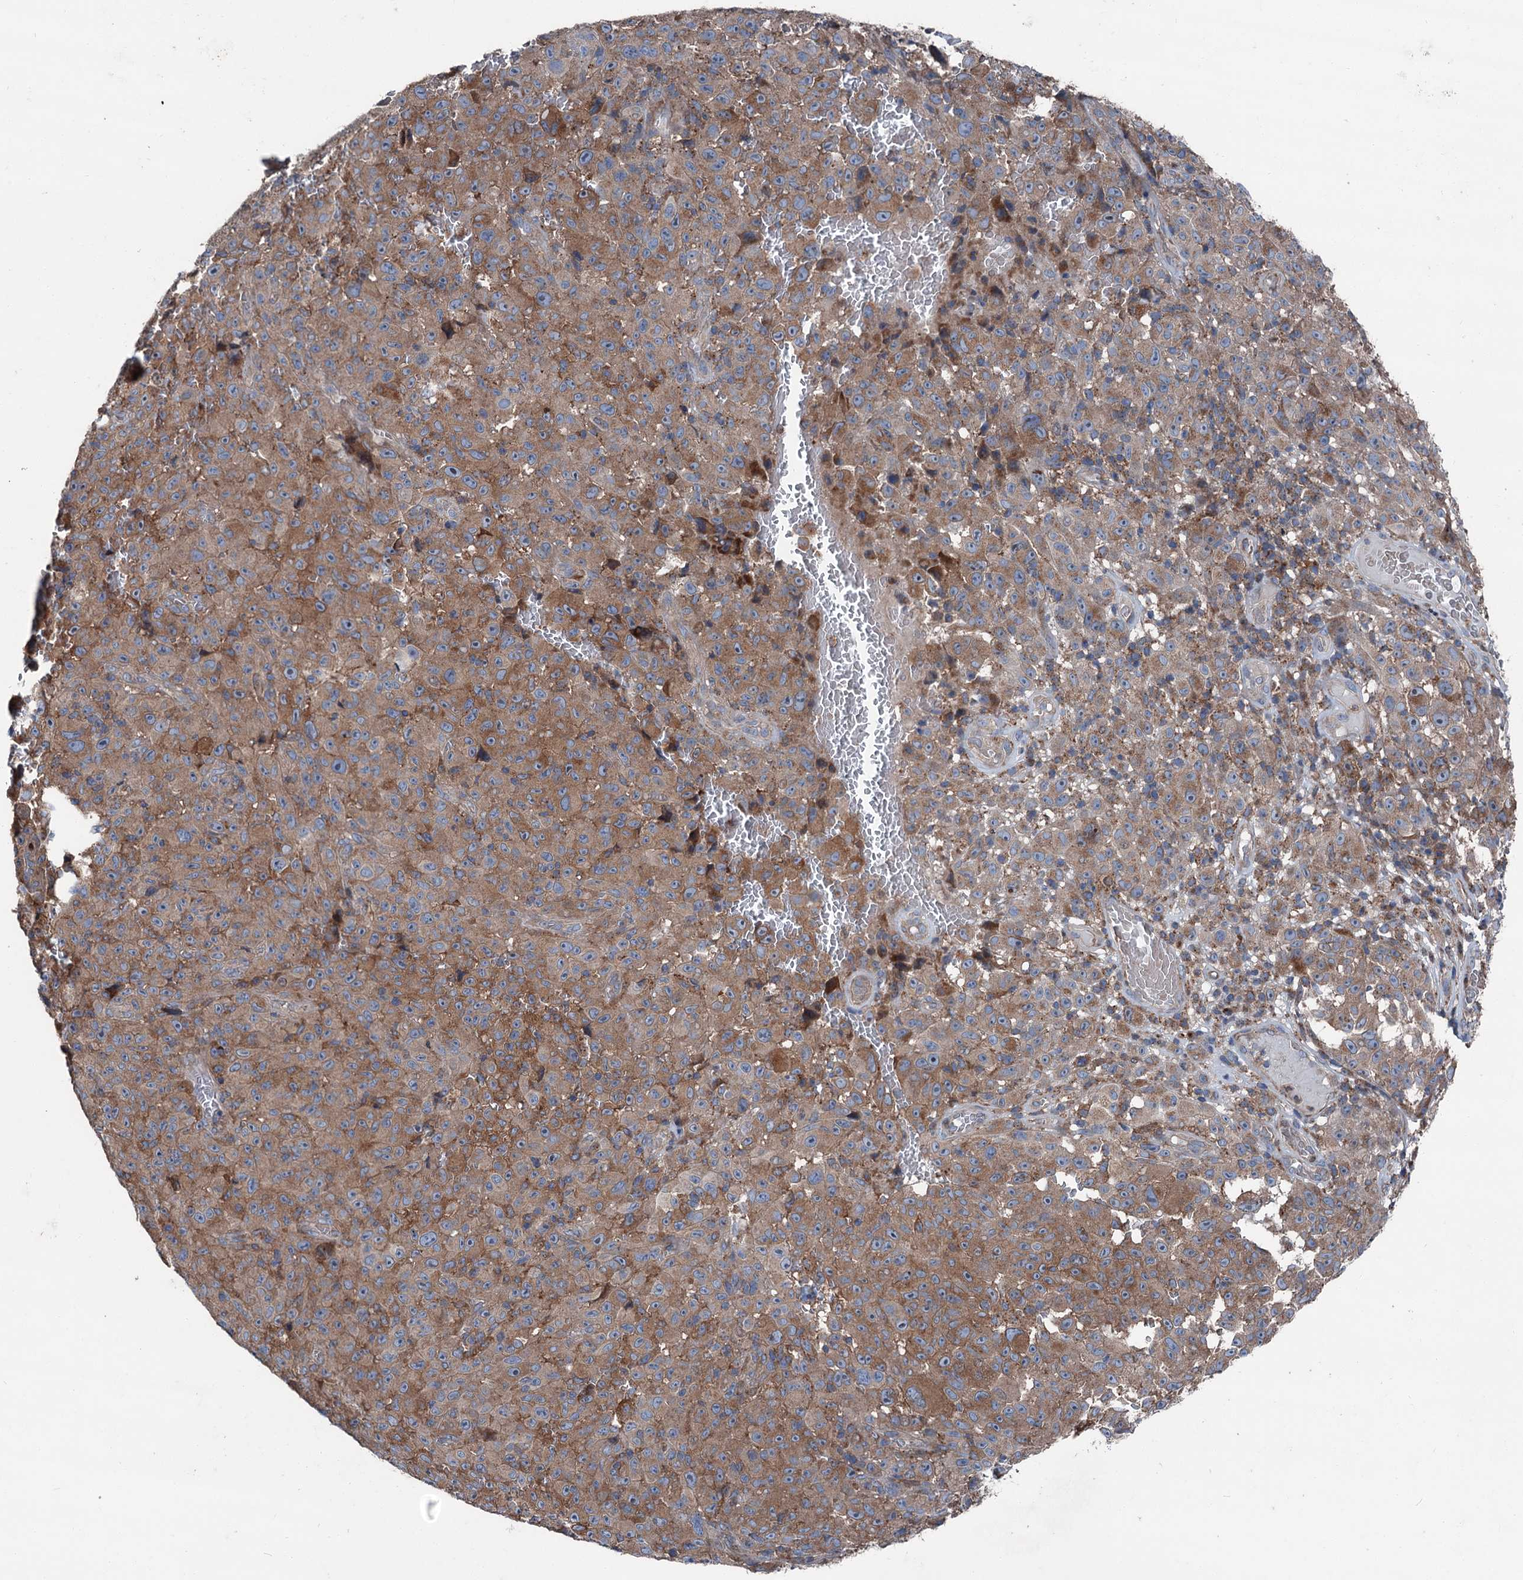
{"staining": {"intensity": "moderate", "quantity": ">75%", "location": "cytoplasmic/membranous"}, "tissue": "melanoma", "cell_type": "Tumor cells", "image_type": "cancer", "snomed": [{"axis": "morphology", "description": "Malignant melanoma, NOS"}, {"axis": "topography", "description": "Skin"}], "caption": "Brown immunohistochemical staining in human melanoma displays moderate cytoplasmic/membranous staining in about >75% of tumor cells.", "gene": "RUFY1", "patient": {"sex": "female", "age": 82}}